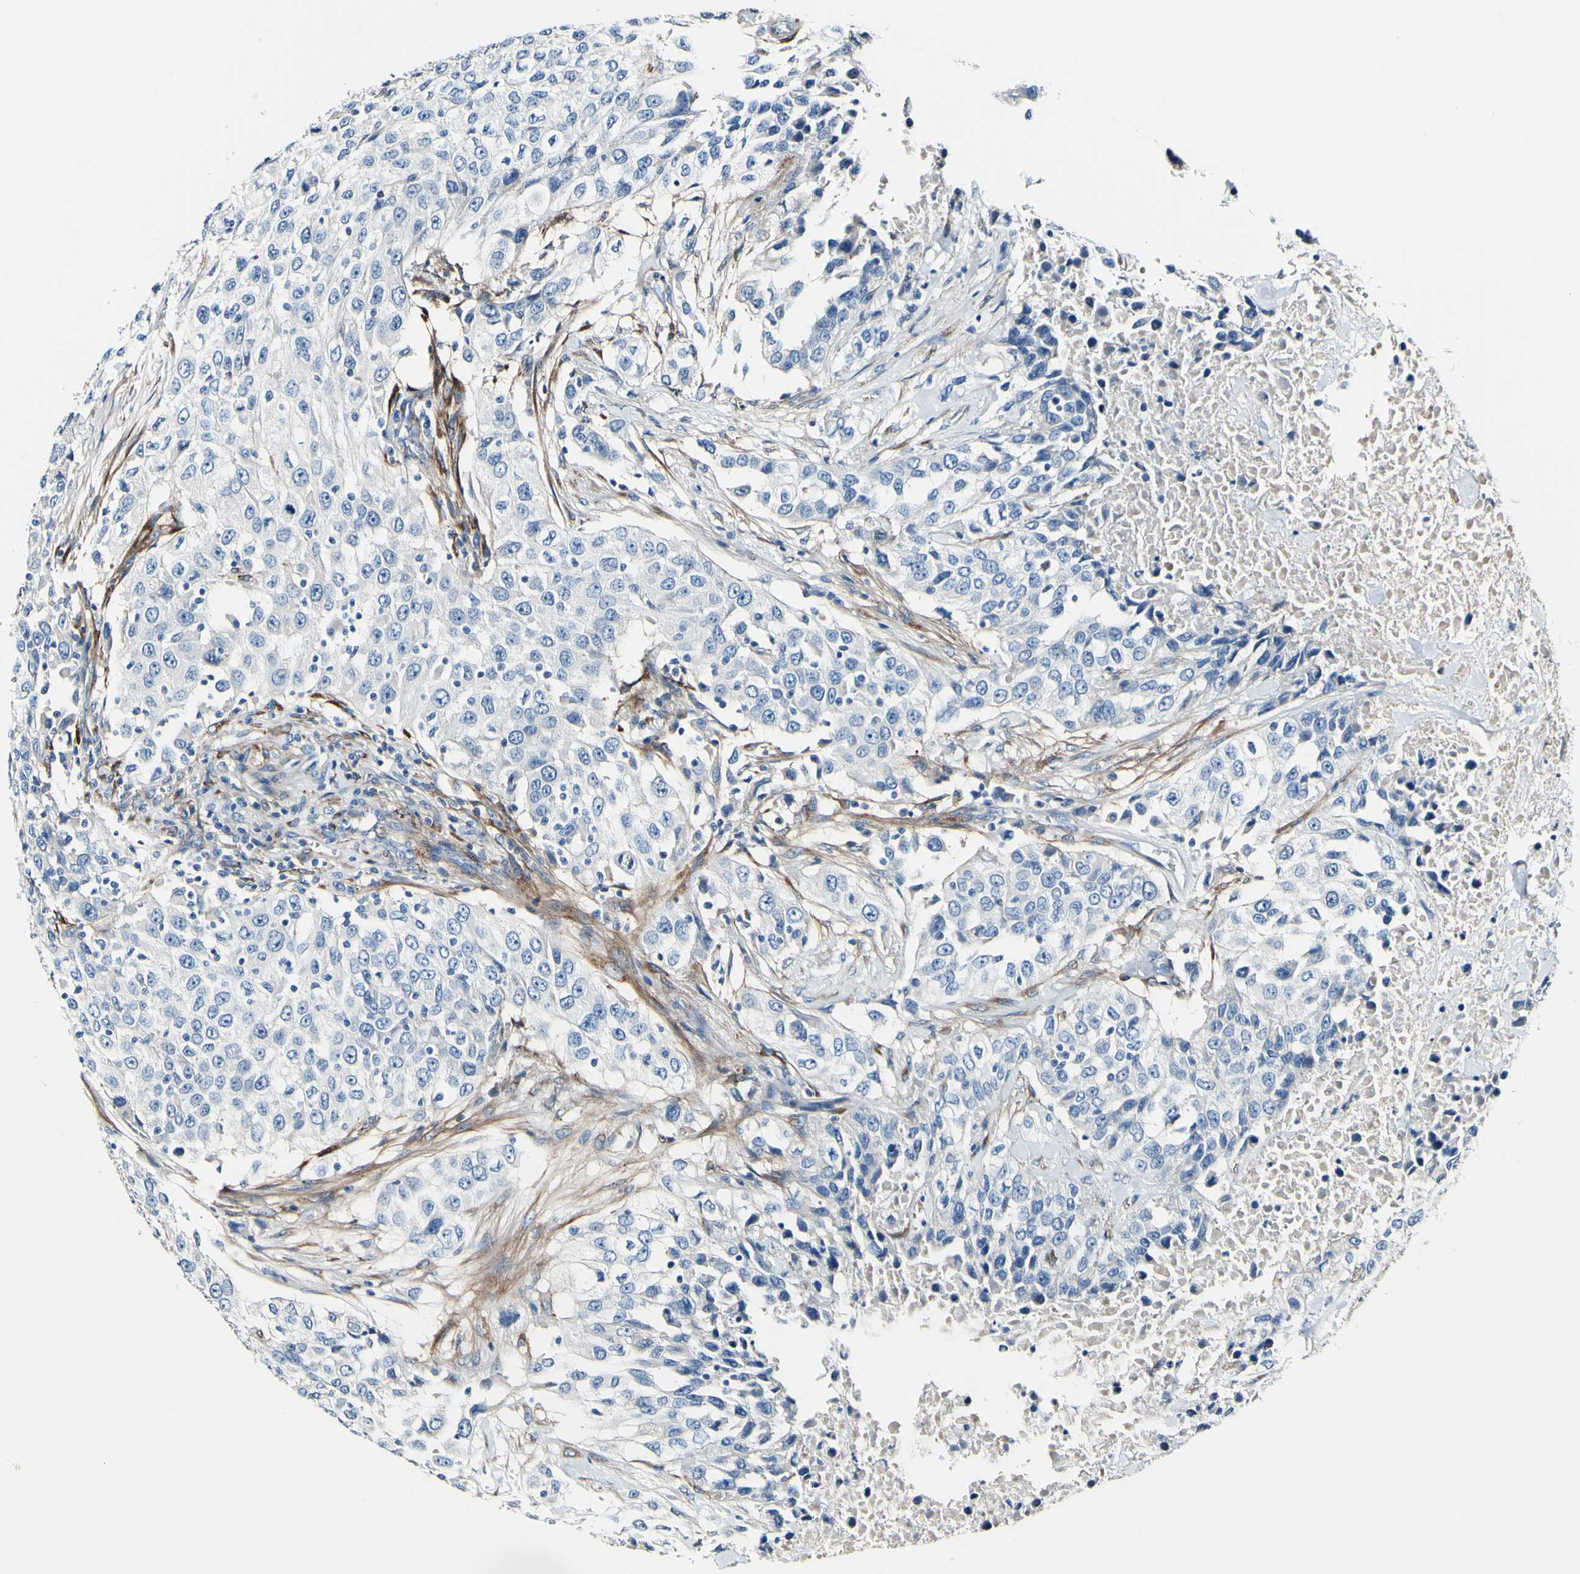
{"staining": {"intensity": "negative", "quantity": "none", "location": "none"}, "tissue": "urothelial cancer", "cell_type": "Tumor cells", "image_type": "cancer", "snomed": [{"axis": "morphology", "description": "Urothelial carcinoma, High grade"}, {"axis": "topography", "description": "Urinary bladder"}], "caption": "A photomicrograph of urothelial cancer stained for a protein demonstrates no brown staining in tumor cells.", "gene": "COL6A3", "patient": {"sex": "female", "age": 80}}